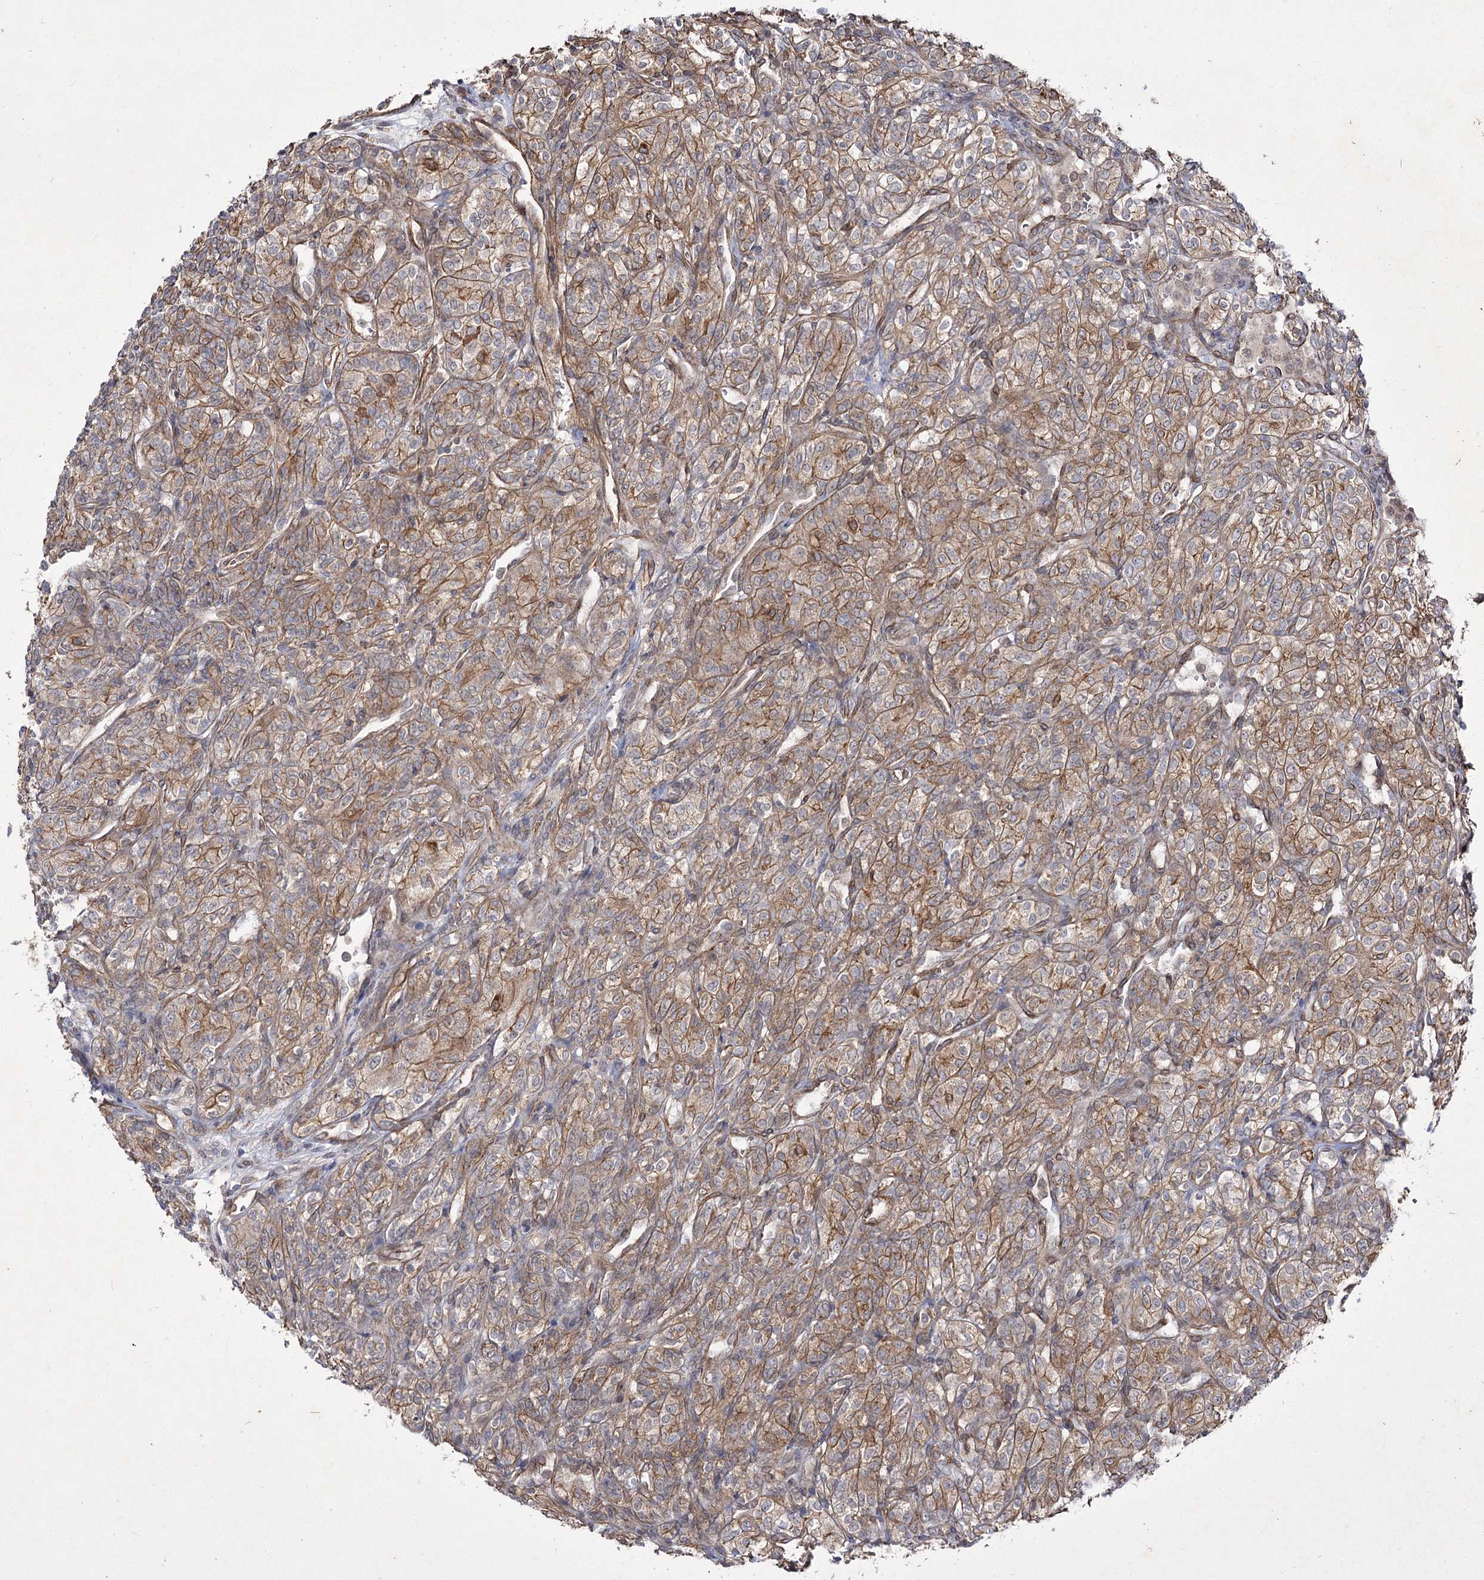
{"staining": {"intensity": "moderate", "quantity": ">75%", "location": "cytoplasmic/membranous"}, "tissue": "renal cancer", "cell_type": "Tumor cells", "image_type": "cancer", "snomed": [{"axis": "morphology", "description": "Adenocarcinoma, NOS"}, {"axis": "topography", "description": "Kidney"}], "caption": "IHC (DAB) staining of renal cancer demonstrates moderate cytoplasmic/membranous protein expression in approximately >75% of tumor cells. (IHC, brightfield microscopy, high magnification).", "gene": "SH3BP5L", "patient": {"sex": "male", "age": 77}}